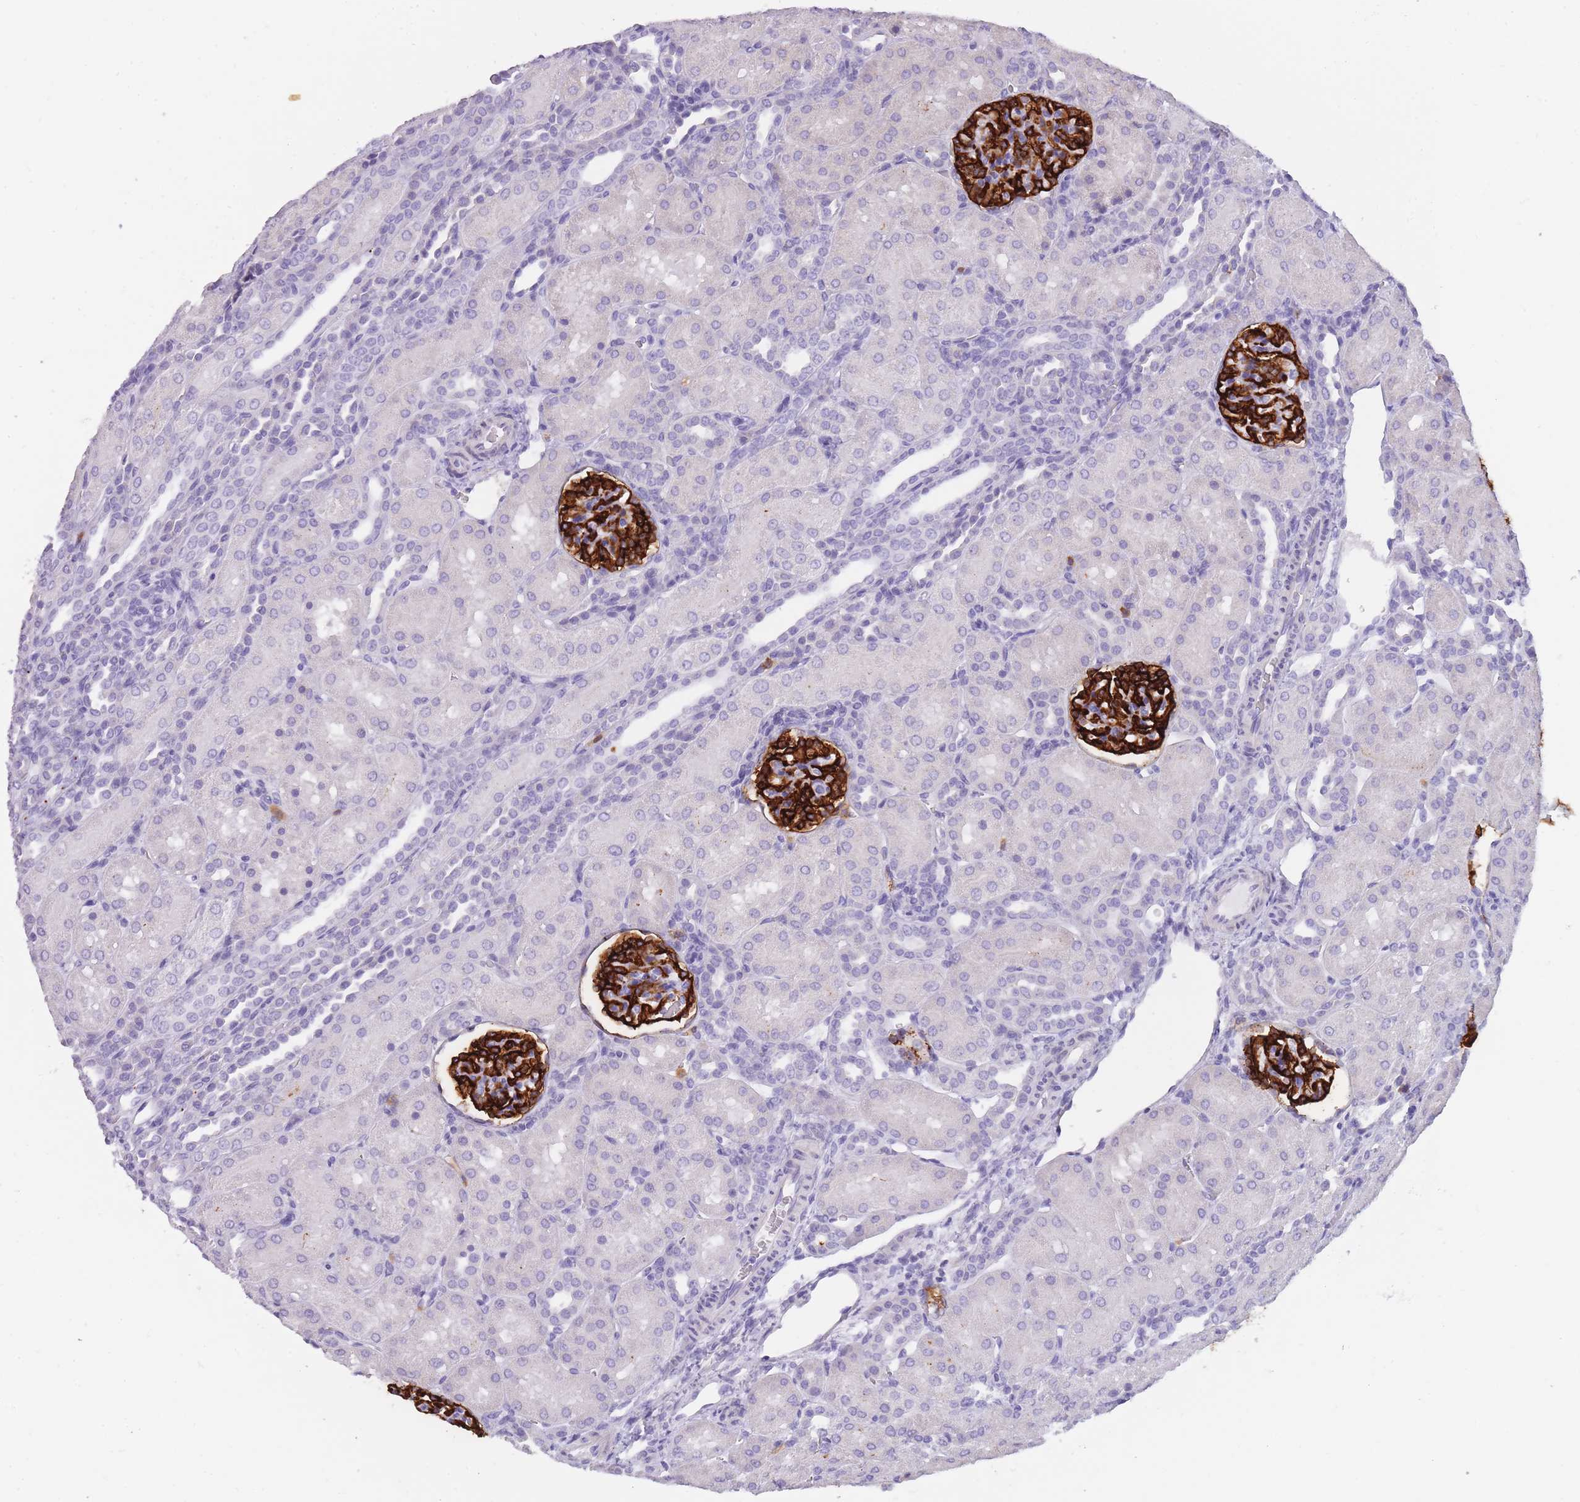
{"staining": {"intensity": "strong", "quantity": ">75%", "location": "cytoplasmic/membranous"}, "tissue": "kidney", "cell_type": "Cells in glomeruli", "image_type": "normal", "snomed": [{"axis": "morphology", "description": "Normal tissue, NOS"}, {"axis": "topography", "description": "Kidney"}], "caption": "The image displays immunohistochemical staining of benign kidney. There is strong cytoplasmic/membranous positivity is seen in about >75% of cells in glomeruli. (DAB IHC, brown staining for protein, blue staining for nuclei).", "gene": "CR1L", "patient": {"sex": "male", "age": 1}}